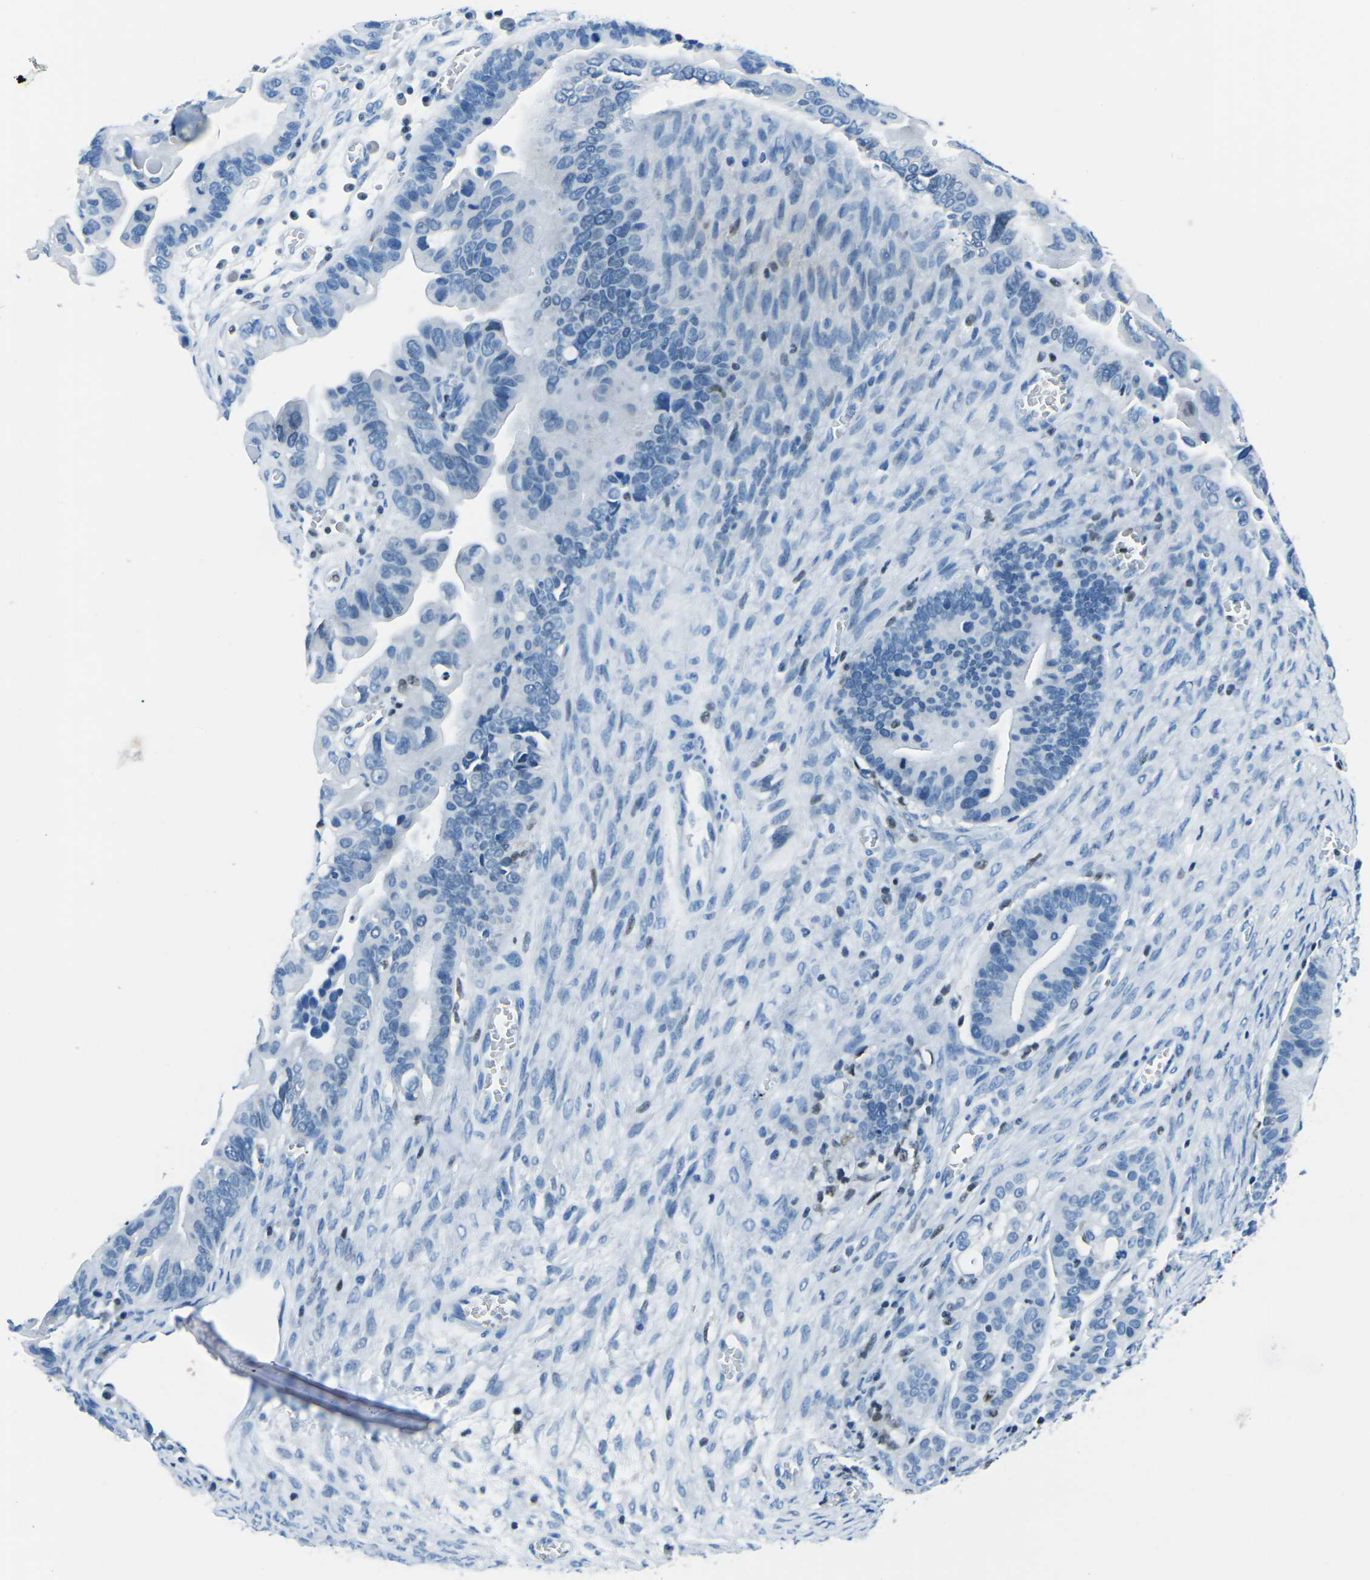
{"staining": {"intensity": "negative", "quantity": "none", "location": "none"}, "tissue": "ovarian cancer", "cell_type": "Tumor cells", "image_type": "cancer", "snomed": [{"axis": "morphology", "description": "Cystadenocarcinoma, serous, NOS"}, {"axis": "topography", "description": "Ovary"}], "caption": "Protein analysis of ovarian cancer shows no significant expression in tumor cells.", "gene": "CELF2", "patient": {"sex": "female", "age": 56}}